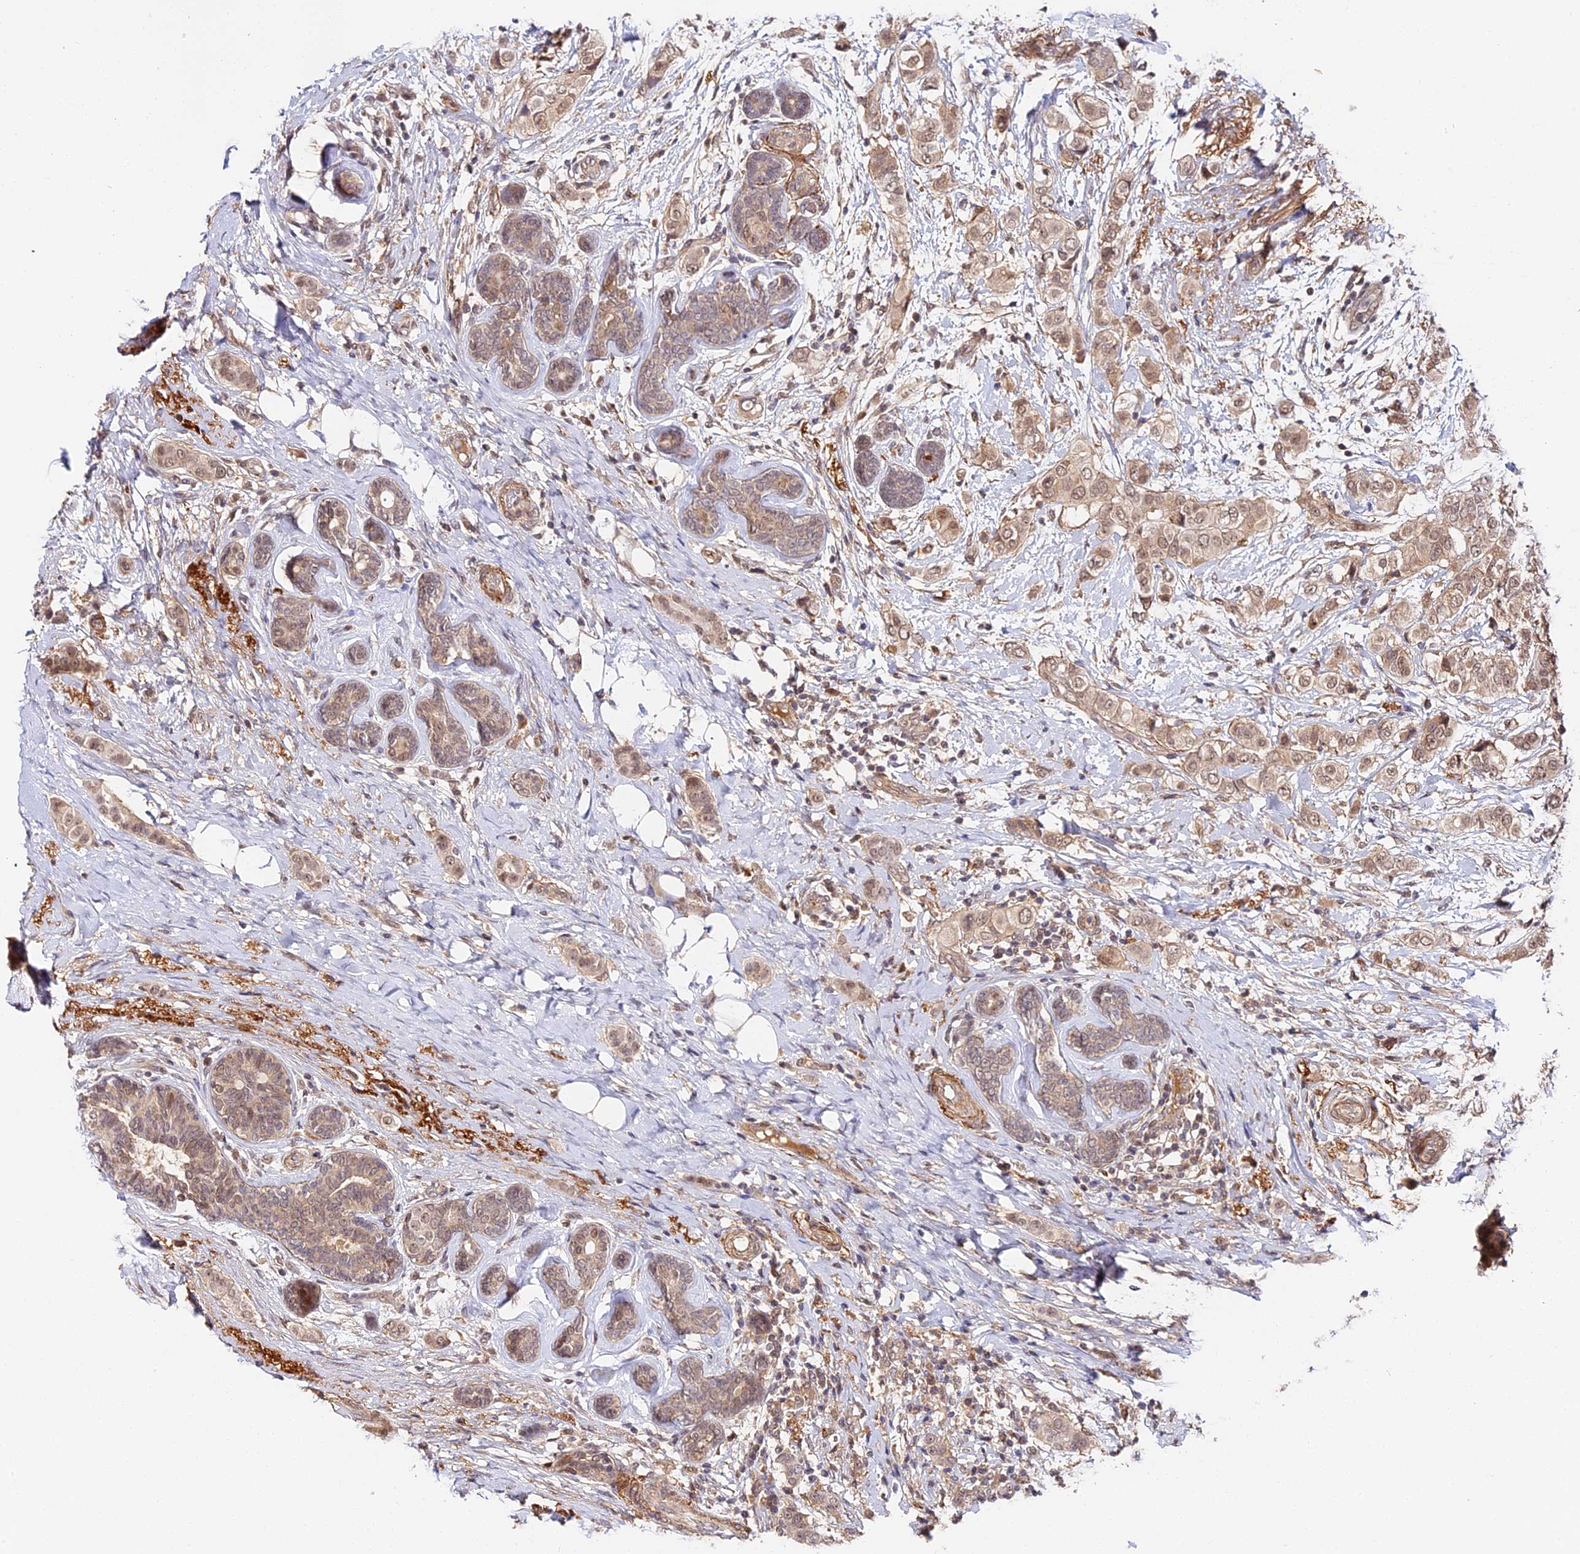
{"staining": {"intensity": "weak", "quantity": ">75%", "location": "cytoplasmic/membranous,nuclear"}, "tissue": "breast cancer", "cell_type": "Tumor cells", "image_type": "cancer", "snomed": [{"axis": "morphology", "description": "Lobular carcinoma"}, {"axis": "topography", "description": "Breast"}], "caption": "Weak cytoplasmic/membranous and nuclear expression is seen in about >75% of tumor cells in breast cancer (lobular carcinoma).", "gene": "IMPACT", "patient": {"sex": "female", "age": 51}}